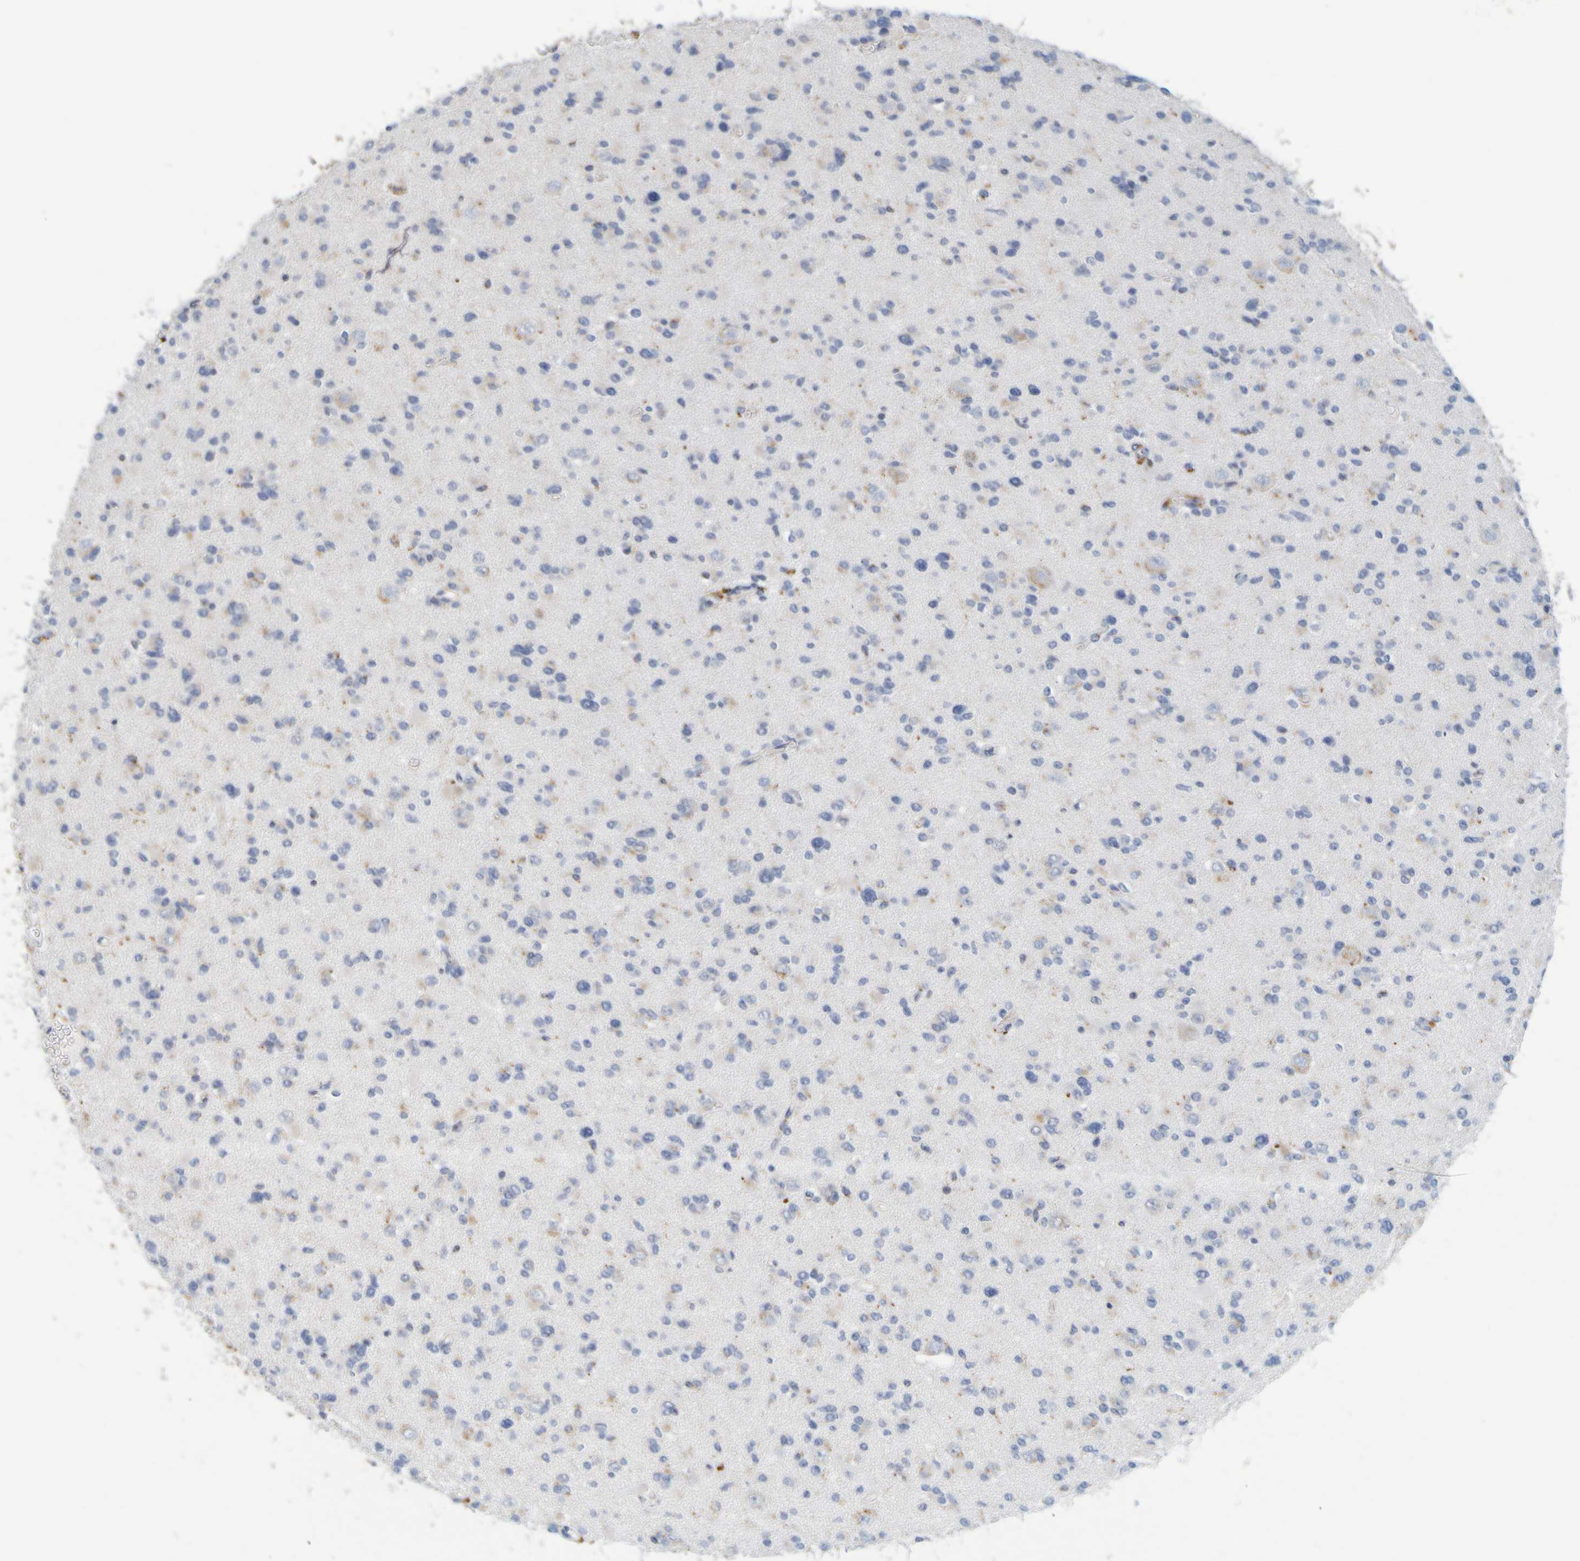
{"staining": {"intensity": "weak", "quantity": "25%-75%", "location": "cytoplasmic/membranous"}, "tissue": "glioma", "cell_type": "Tumor cells", "image_type": "cancer", "snomed": [{"axis": "morphology", "description": "Glioma, malignant, Low grade"}, {"axis": "topography", "description": "Brain"}], "caption": "This histopathology image displays glioma stained with immunohistochemistry to label a protein in brown. The cytoplasmic/membranous of tumor cells show weak positivity for the protein. Nuclei are counter-stained blue.", "gene": "TPH1", "patient": {"sex": "female", "age": 22}}